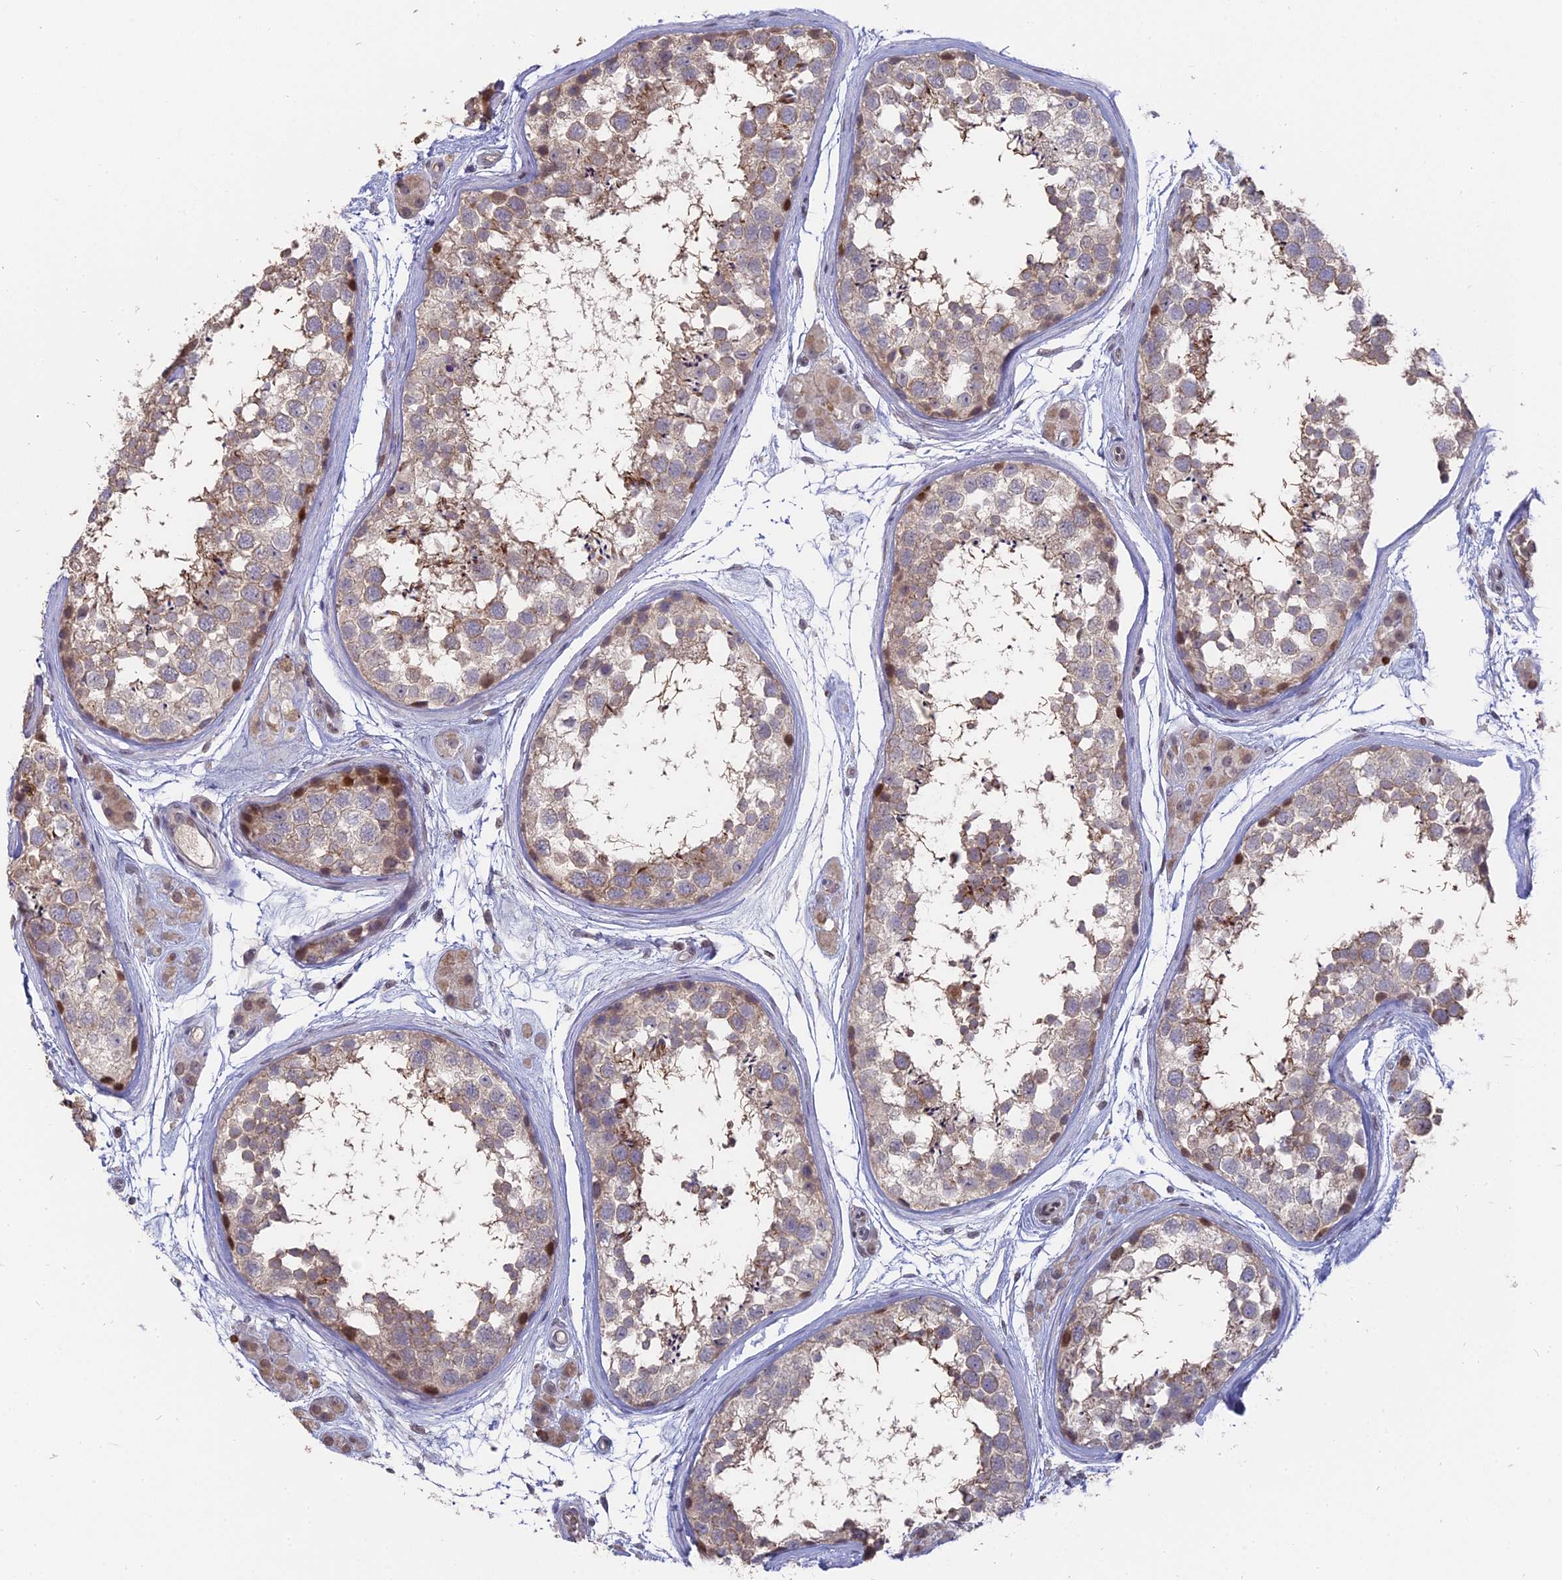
{"staining": {"intensity": "moderate", "quantity": "<25%", "location": "cytoplasmic/membranous,nuclear"}, "tissue": "testis", "cell_type": "Cells in seminiferous ducts", "image_type": "normal", "snomed": [{"axis": "morphology", "description": "Normal tissue, NOS"}, {"axis": "topography", "description": "Testis"}], "caption": "DAB immunohistochemical staining of normal human testis reveals moderate cytoplasmic/membranous,nuclear protein positivity in about <25% of cells in seminiferous ducts. (DAB (3,3'-diaminobenzidine) IHC, brown staining for protein, blue staining for nuclei).", "gene": "NR1H3", "patient": {"sex": "male", "age": 56}}